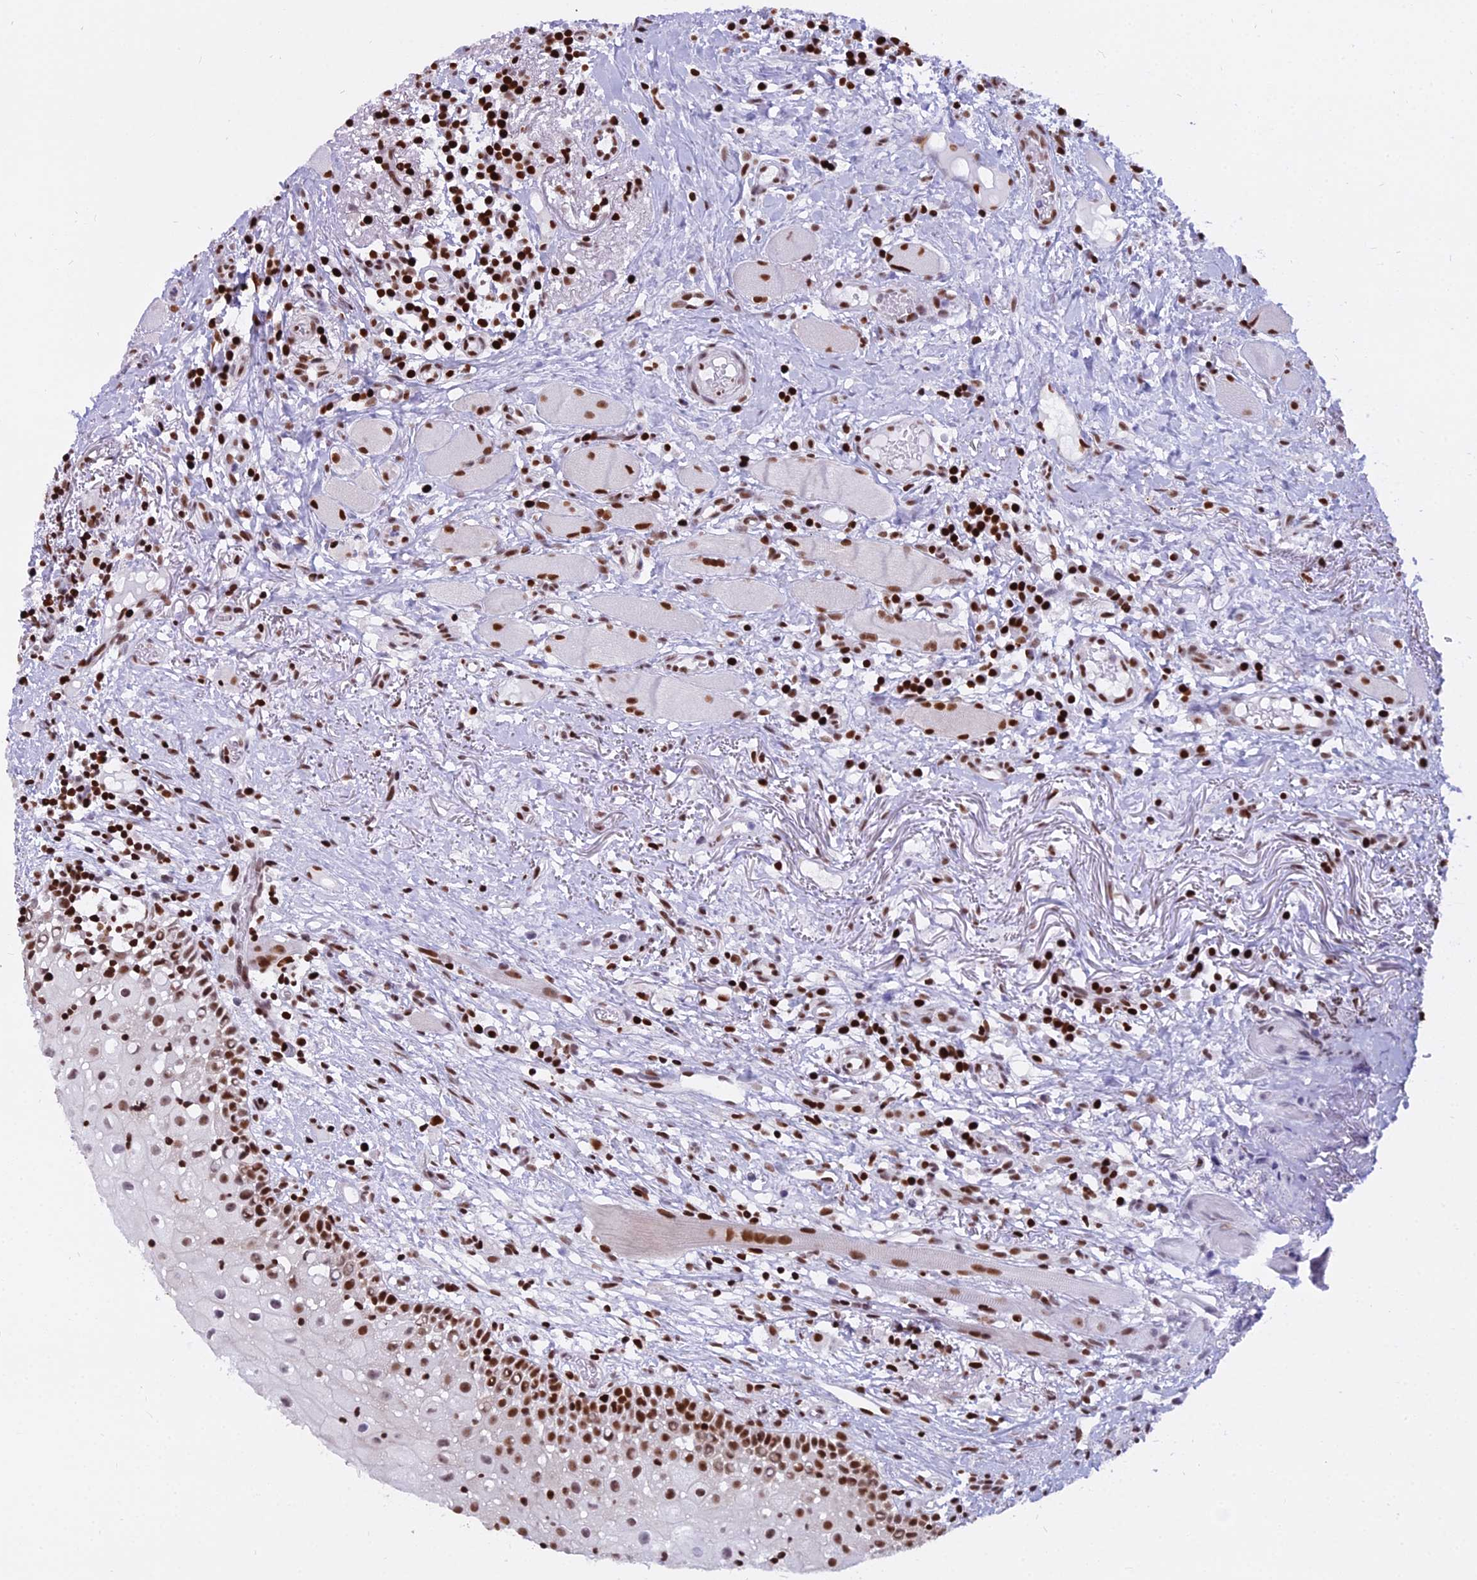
{"staining": {"intensity": "strong", "quantity": "25%-75%", "location": "nuclear"}, "tissue": "oral mucosa", "cell_type": "Squamous epithelial cells", "image_type": "normal", "snomed": [{"axis": "morphology", "description": "Normal tissue, NOS"}, {"axis": "topography", "description": "Oral tissue"}], "caption": "A brown stain highlights strong nuclear expression of a protein in squamous epithelial cells of unremarkable oral mucosa. (IHC, brightfield microscopy, high magnification).", "gene": "PARP1", "patient": {"sex": "female", "age": 69}}